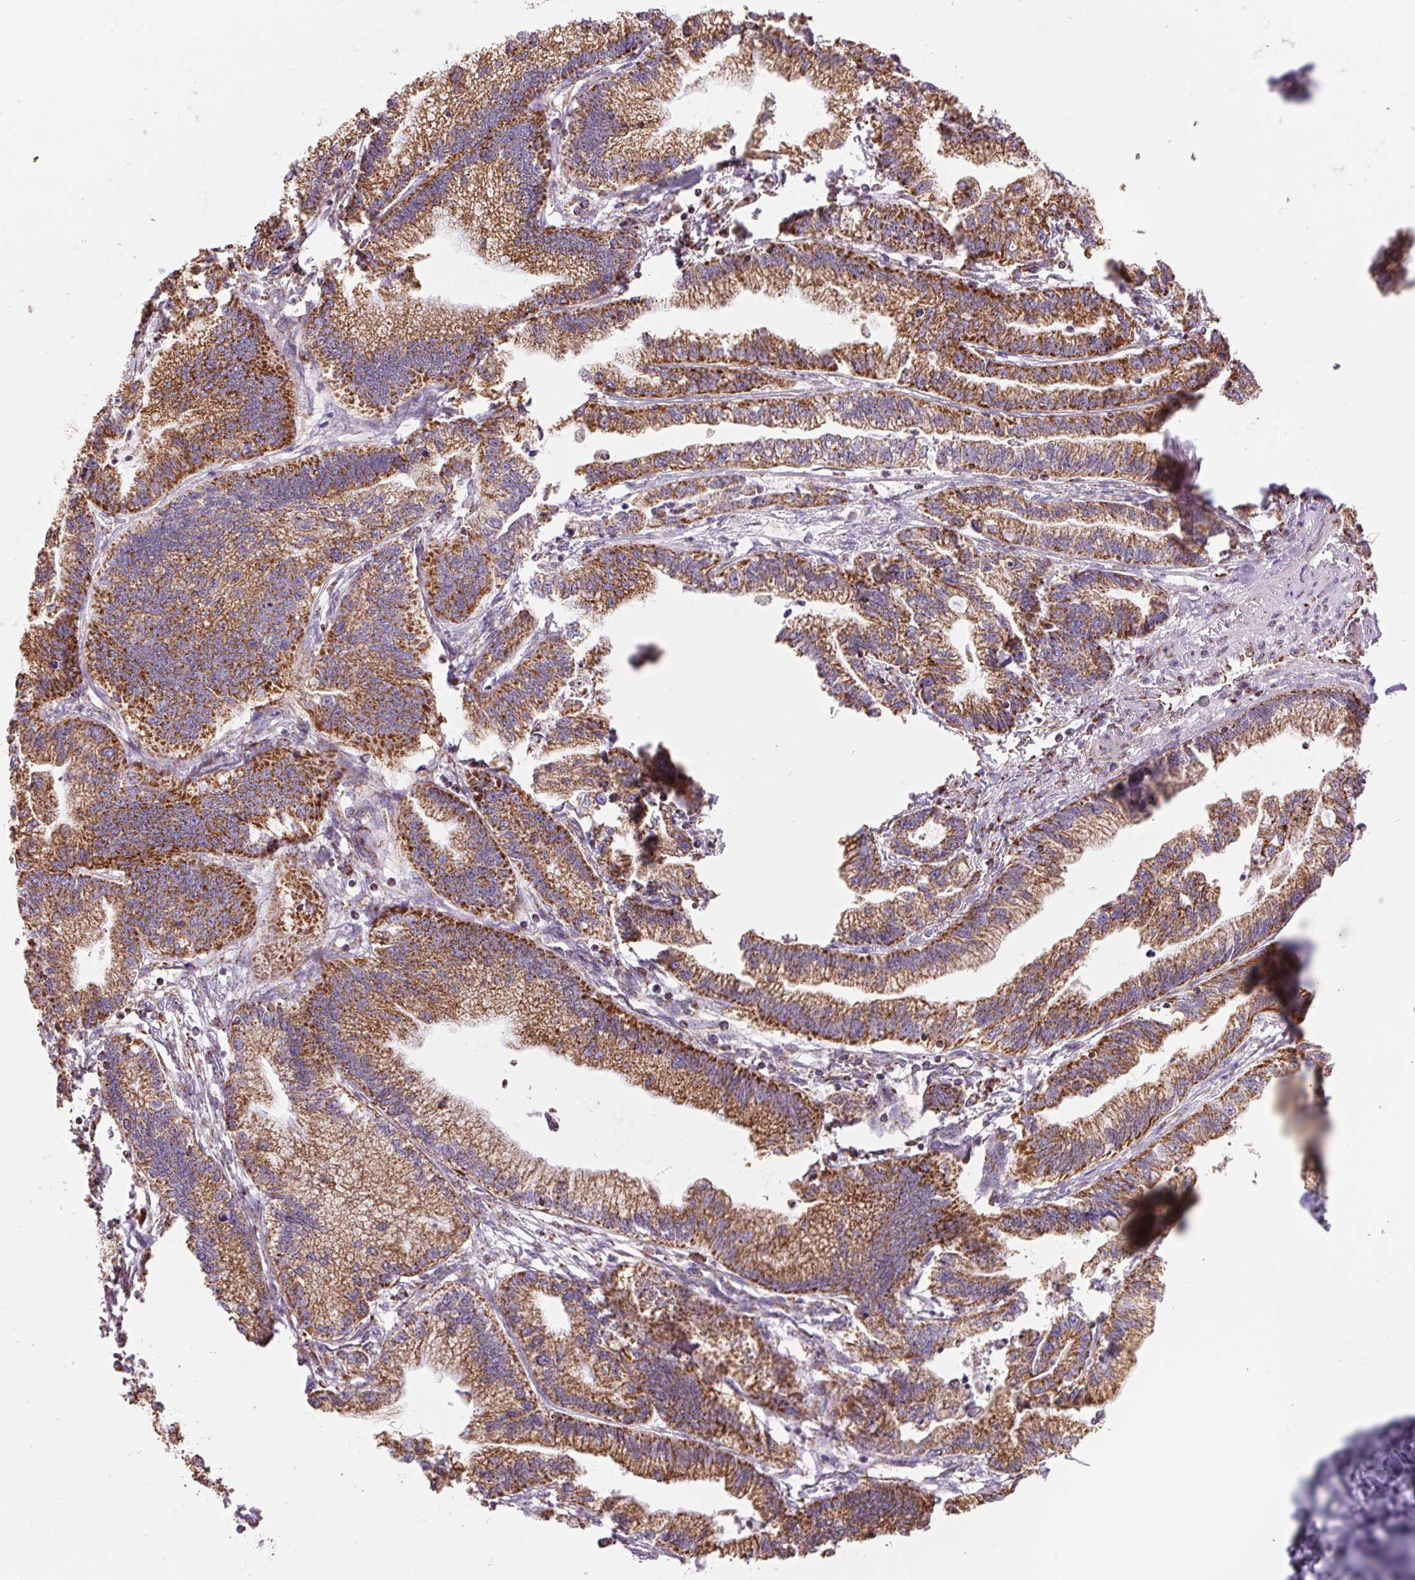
{"staining": {"intensity": "strong", "quantity": ">75%", "location": "cytoplasmic/membranous"}, "tissue": "stomach cancer", "cell_type": "Tumor cells", "image_type": "cancer", "snomed": [{"axis": "morphology", "description": "Adenocarcinoma, NOS"}, {"axis": "topography", "description": "Stomach"}], "caption": "Protein staining shows strong cytoplasmic/membranous positivity in about >75% of tumor cells in stomach cancer (adenocarcinoma). The staining was performed using DAB to visualize the protein expression in brown, while the nuclei were stained in blue with hematoxylin (Magnification: 20x).", "gene": "ATP5PB", "patient": {"sex": "male", "age": 83}}